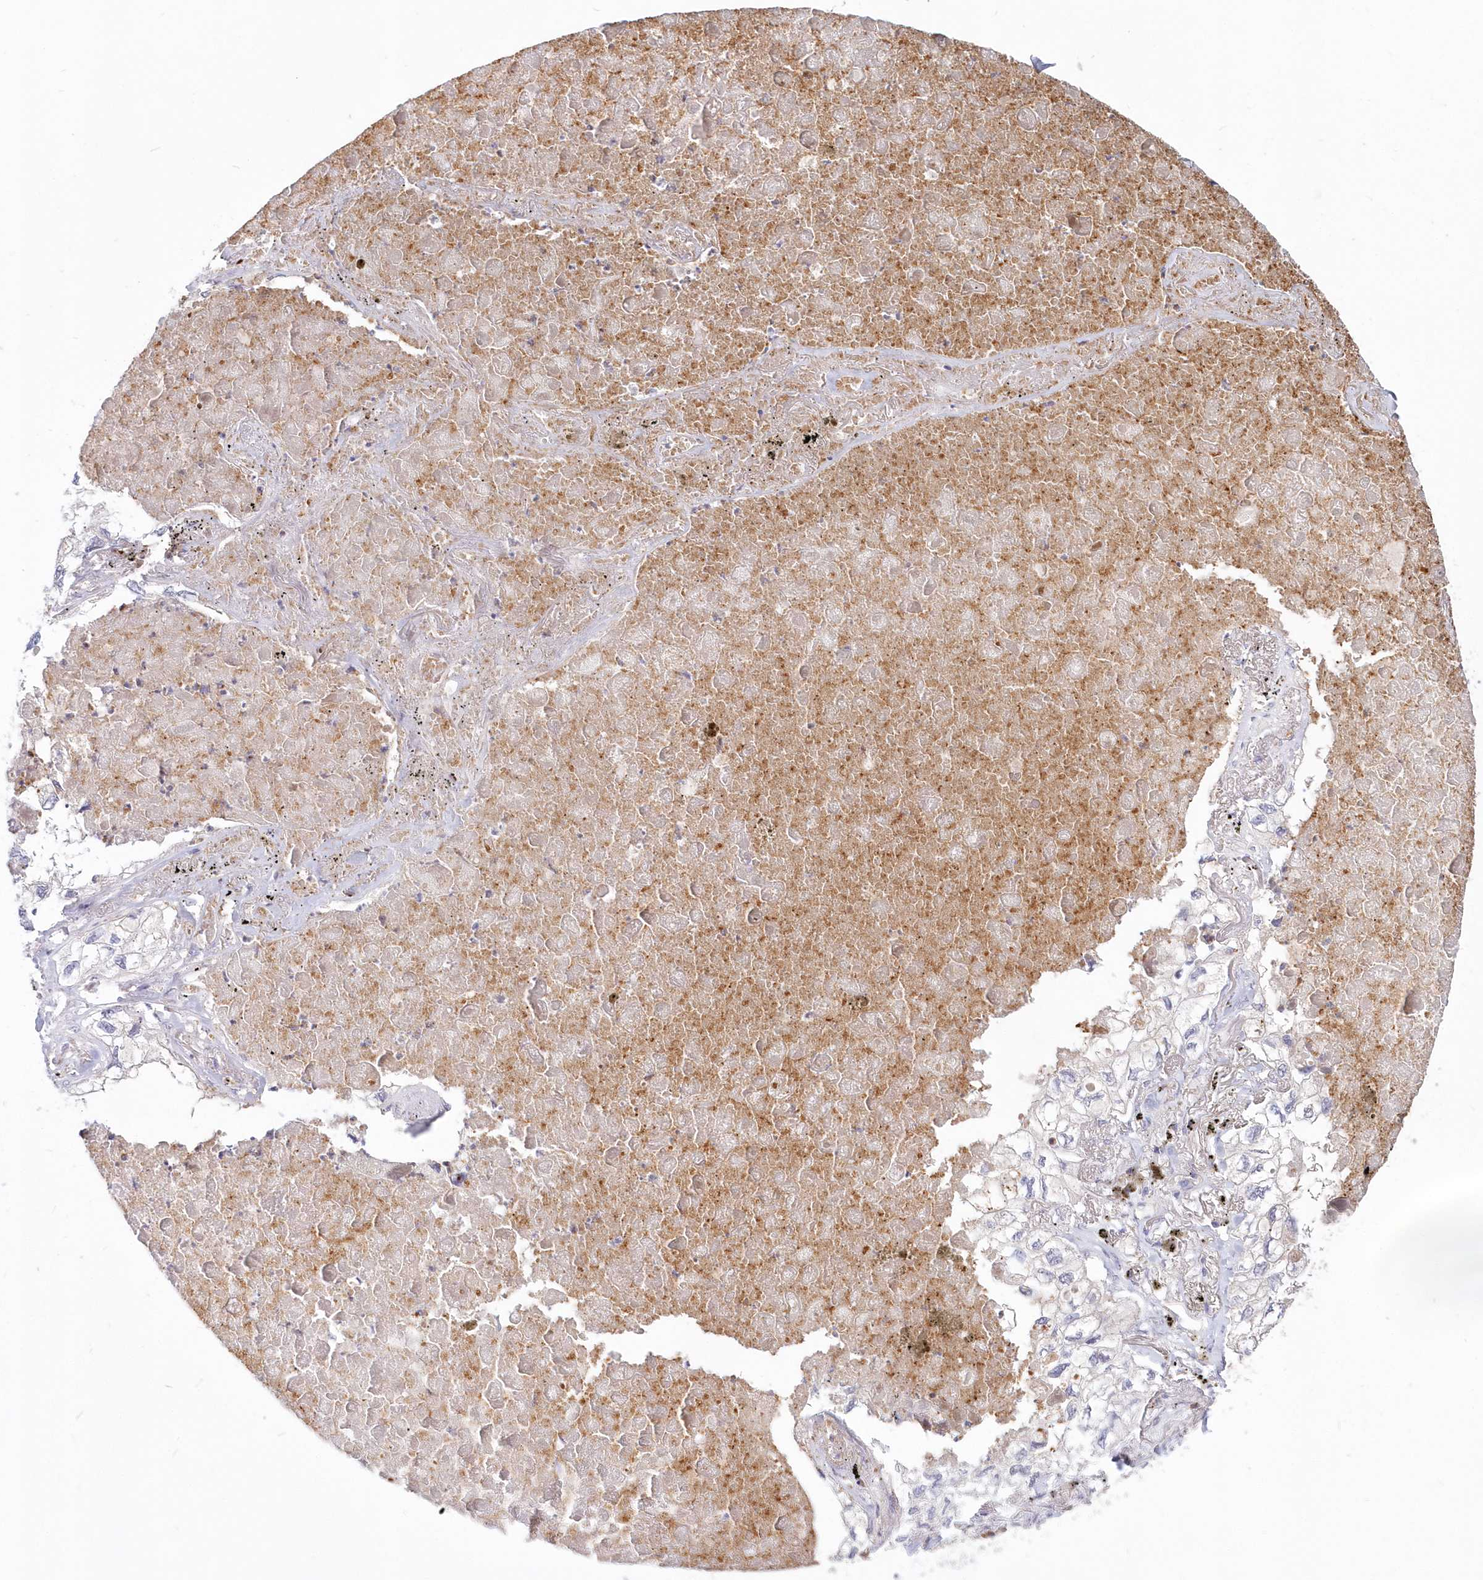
{"staining": {"intensity": "negative", "quantity": "none", "location": "none"}, "tissue": "lung cancer", "cell_type": "Tumor cells", "image_type": "cancer", "snomed": [{"axis": "morphology", "description": "Adenocarcinoma, NOS"}, {"axis": "topography", "description": "Lung"}], "caption": "Human lung cancer (adenocarcinoma) stained for a protein using immunohistochemistry exhibits no positivity in tumor cells.", "gene": "KATNA1", "patient": {"sex": "male", "age": 65}}